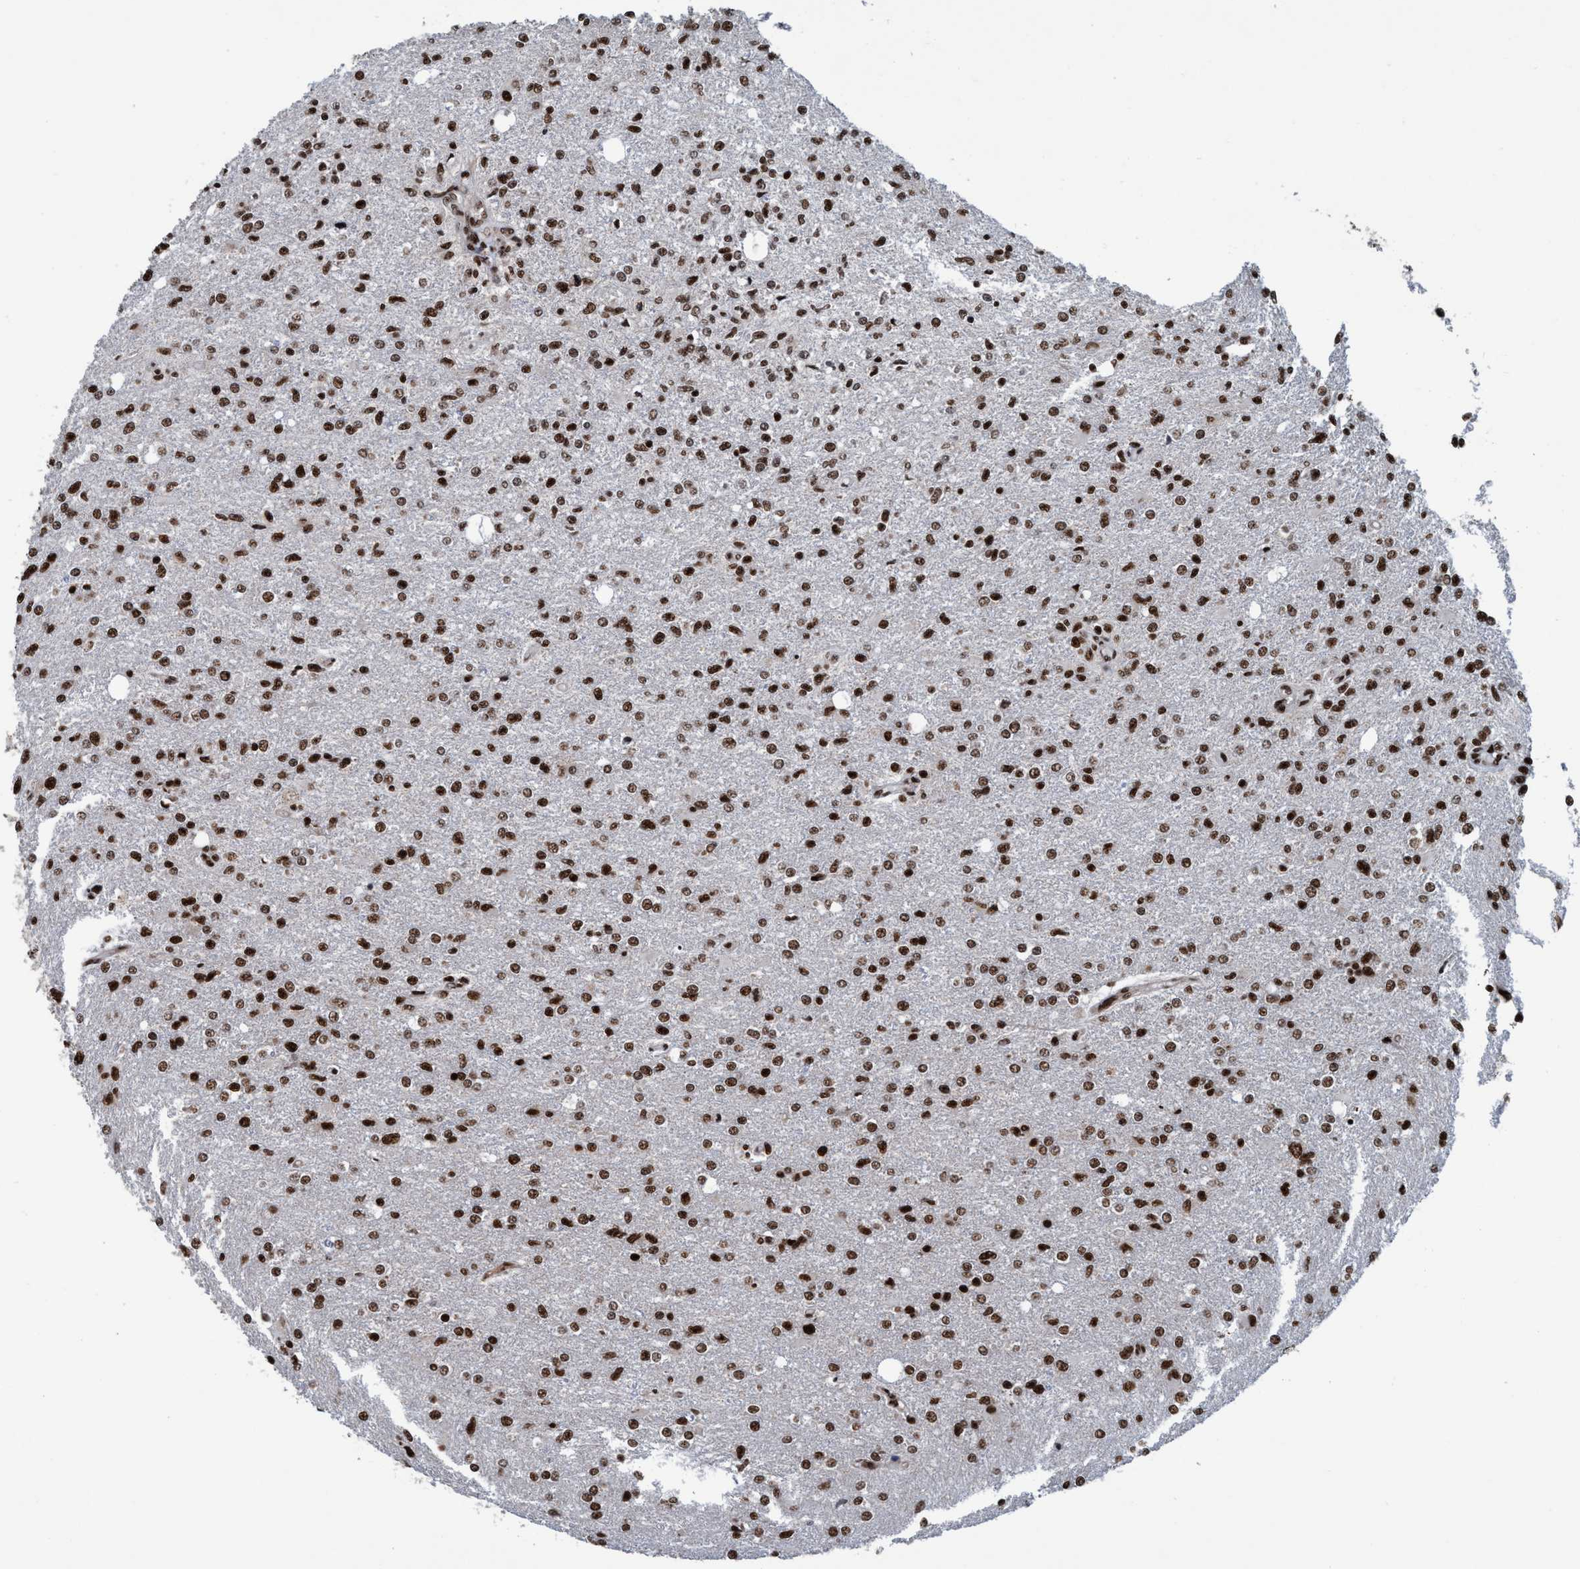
{"staining": {"intensity": "strong", "quantity": ">75%", "location": "nuclear"}, "tissue": "glioma", "cell_type": "Tumor cells", "image_type": "cancer", "snomed": [{"axis": "morphology", "description": "Glioma, malignant, High grade"}, {"axis": "topography", "description": "Cerebral cortex"}], "caption": "IHC photomicrograph of neoplastic tissue: human glioma stained using immunohistochemistry (IHC) reveals high levels of strong protein expression localized specifically in the nuclear of tumor cells, appearing as a nuclear brown color.", "gene": "TOPBP1", "patient": {"sex": "male", "age": 76}}